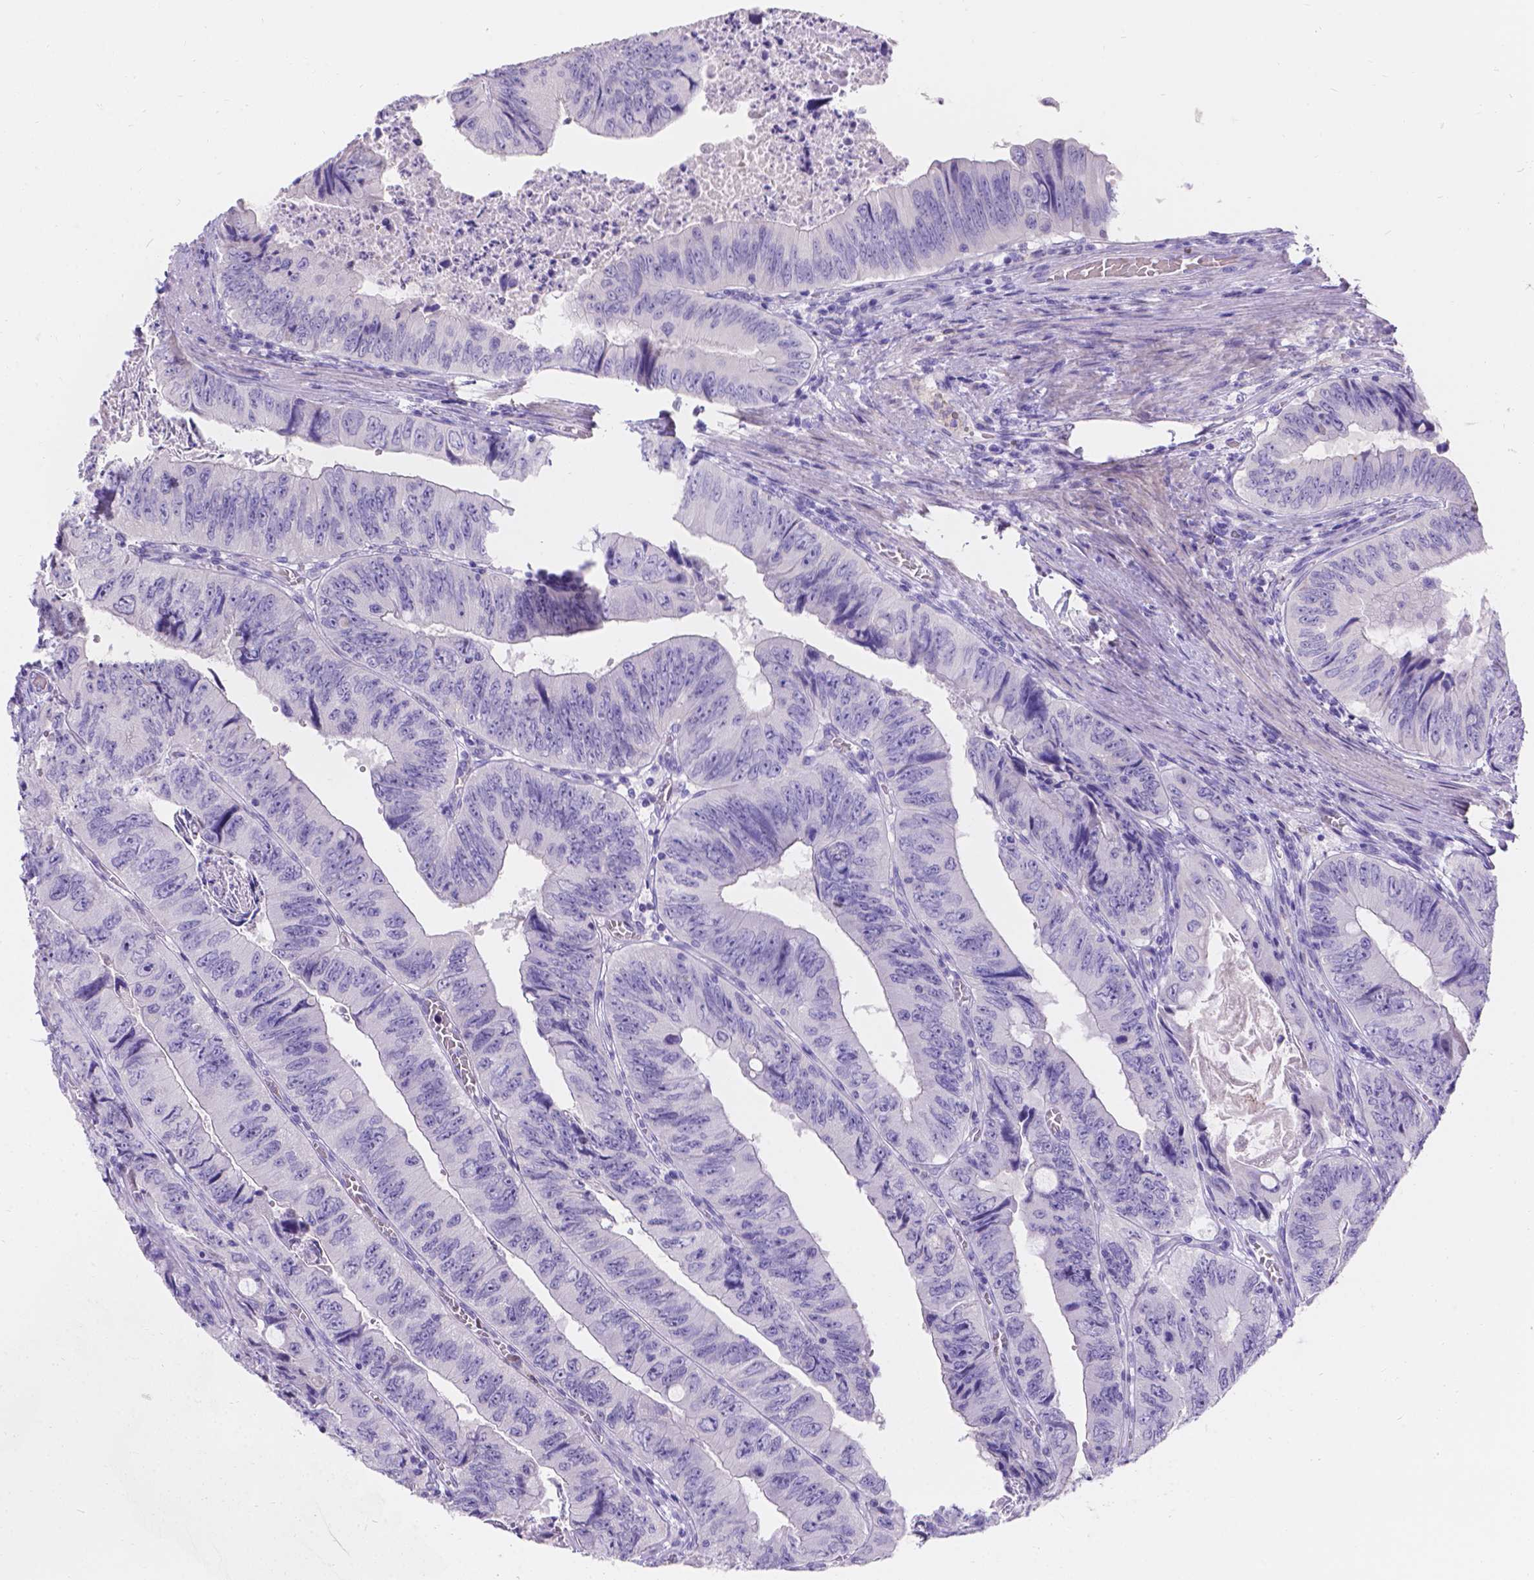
{"staining": {"intensity": "negative", "quantity": "none", "location": "none"}, "tissue": "colorectal cancer", "cell_type": "Tumor cells", "image_type": "cancer", "snomed": [{"axis": "morphology", "description": "Adenocarcinoma, NOS"}, {"axis": "topography", "description": "Colon"}], "caption": "Tumor cells are negative for brown protein staining in colorectal cancer.", "gene": "GNRHR", "patient": {"sex": "female", "age": 84}}